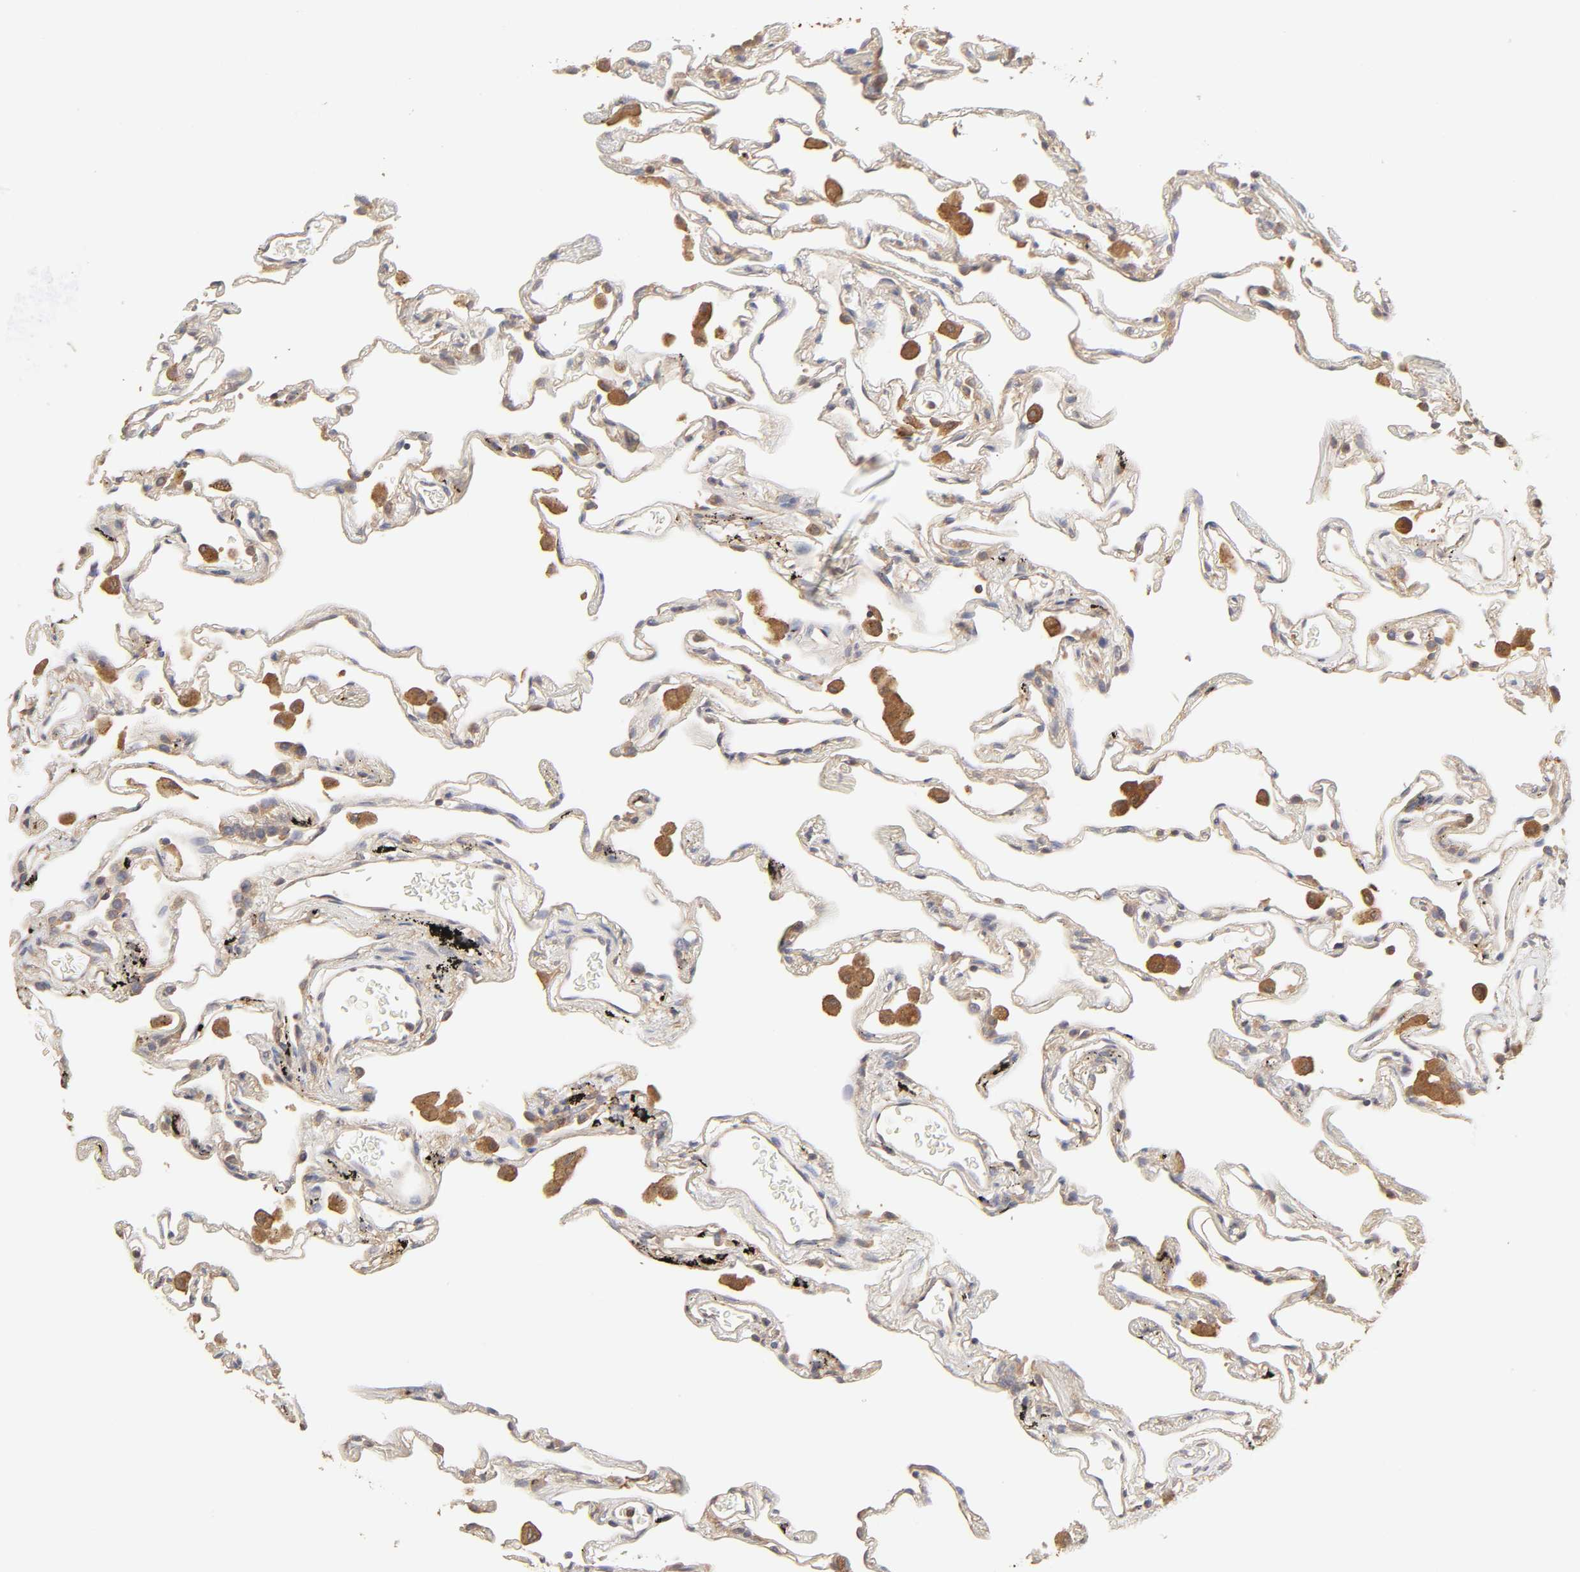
{"staining": {"intensity": "negative", "quantity": "none", "location": "none"}, "tissue": "lung", "cell_type": "Alveolar cells", "image_type": "normal", "snomed": [{"axis": "morphology", "description": "Normal tissue, NOS"}, {"axis": "morphology", "description": "Inflammation, NOS"}, {"axis": "topography", "description": "Lung"}], "caption": "This is a image of immunohistochemistry (IHC) staining of unremarkable lung, which shows no expression in alveolar cells.", "gene": "AP1G2", "patient": {"sex": "male", "age": 69}}